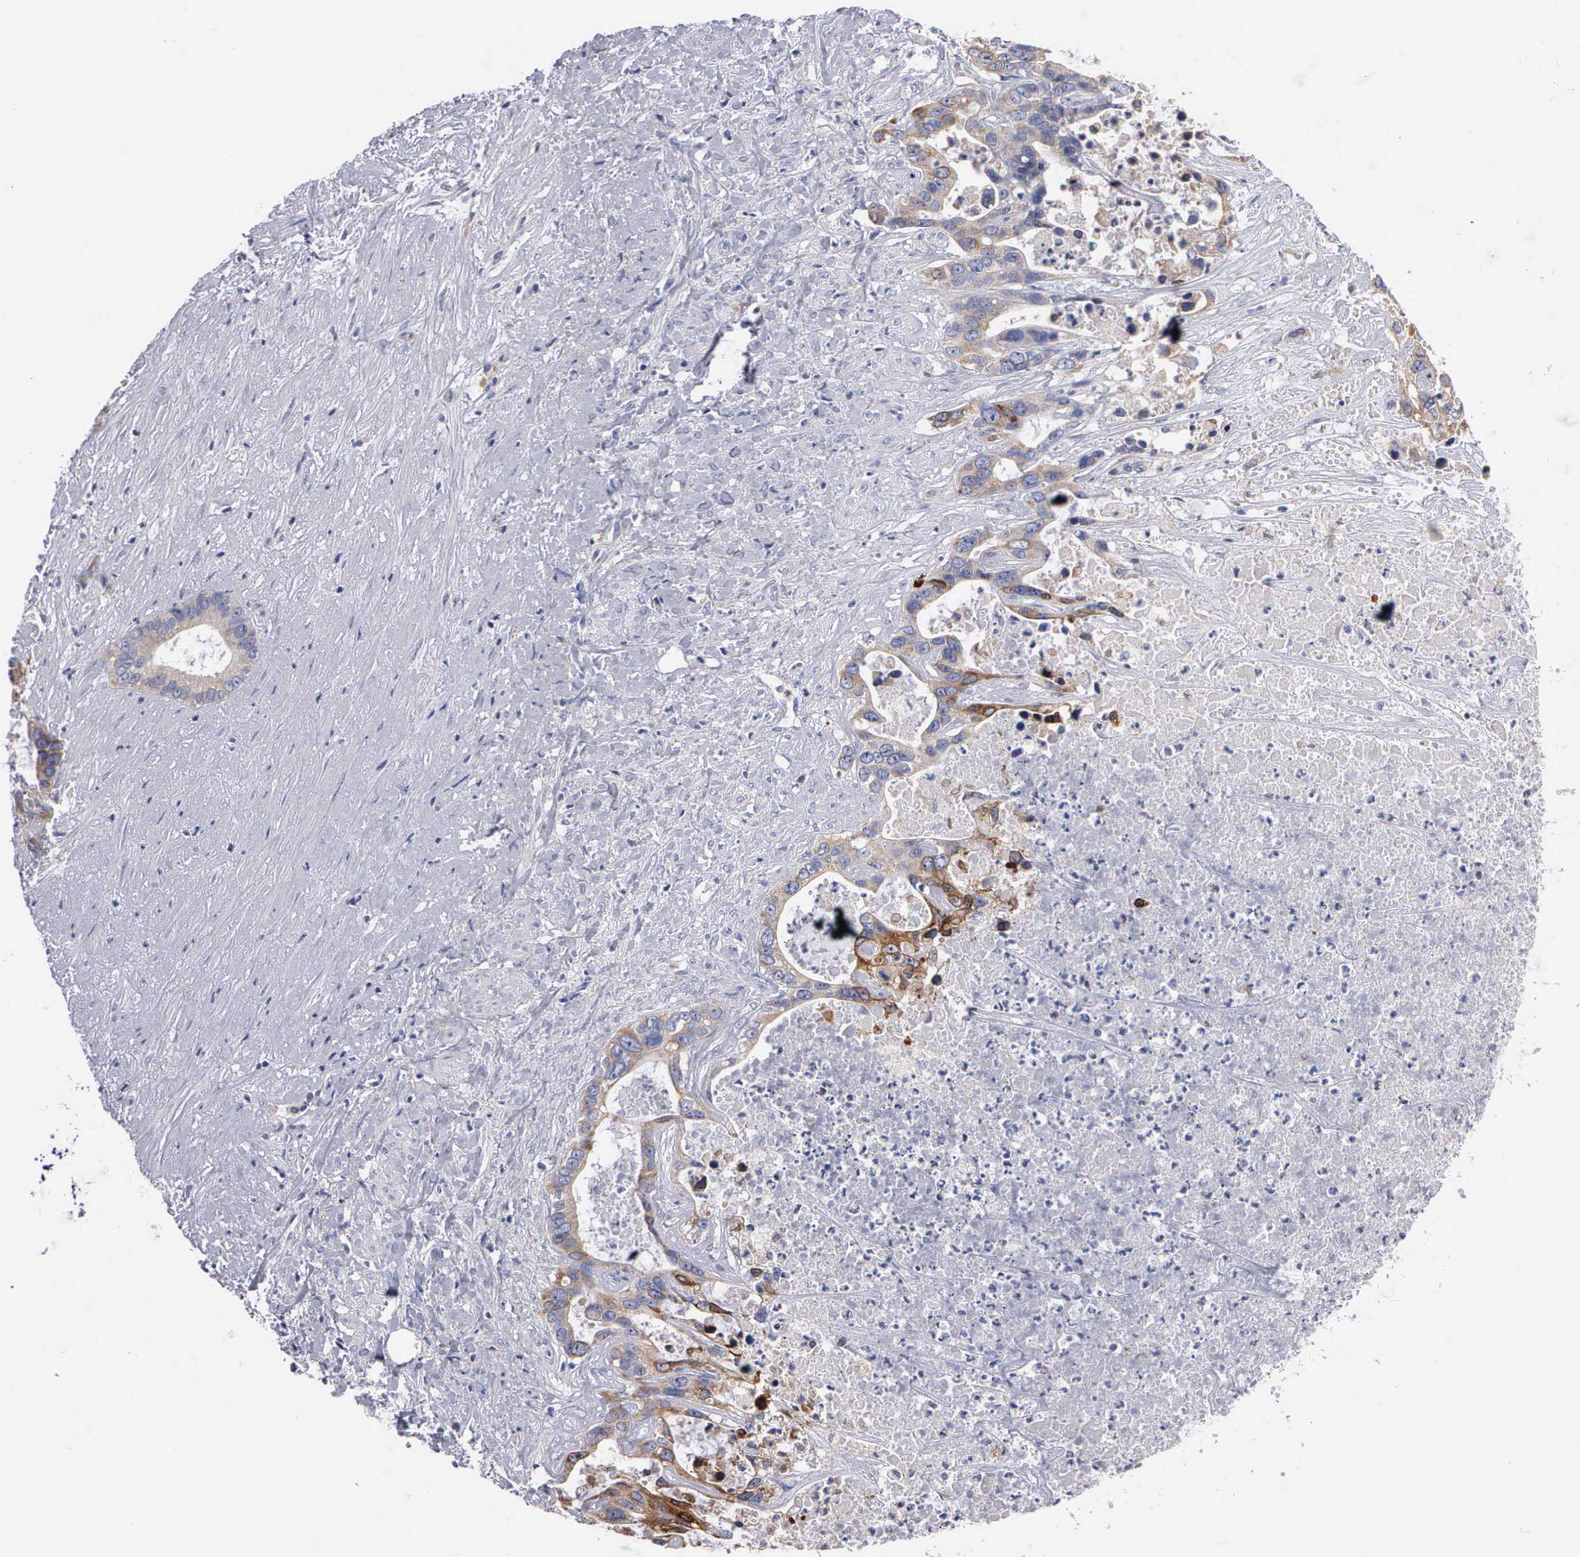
{"staining": {"intensity": "weak", "quantity": ">75%", "location": "cytoplasmic/membranous"}, "tissue": "liver cancer", "cell_type": "Tumor cells", "image_type": "cancer", "snomed": [{"axis": "morphology", "description": "Cholangiocarcinoma"}, {"axis": "topography", "description": "Liver"}], "caption": "Liver cancer stained for a protein (brown) shows weak cytoplasmic/membranous positive positivity in approximately >75% of tumor cells.", "gene": "PTGS2", "patient": {"sex": "female", "age": 65}}